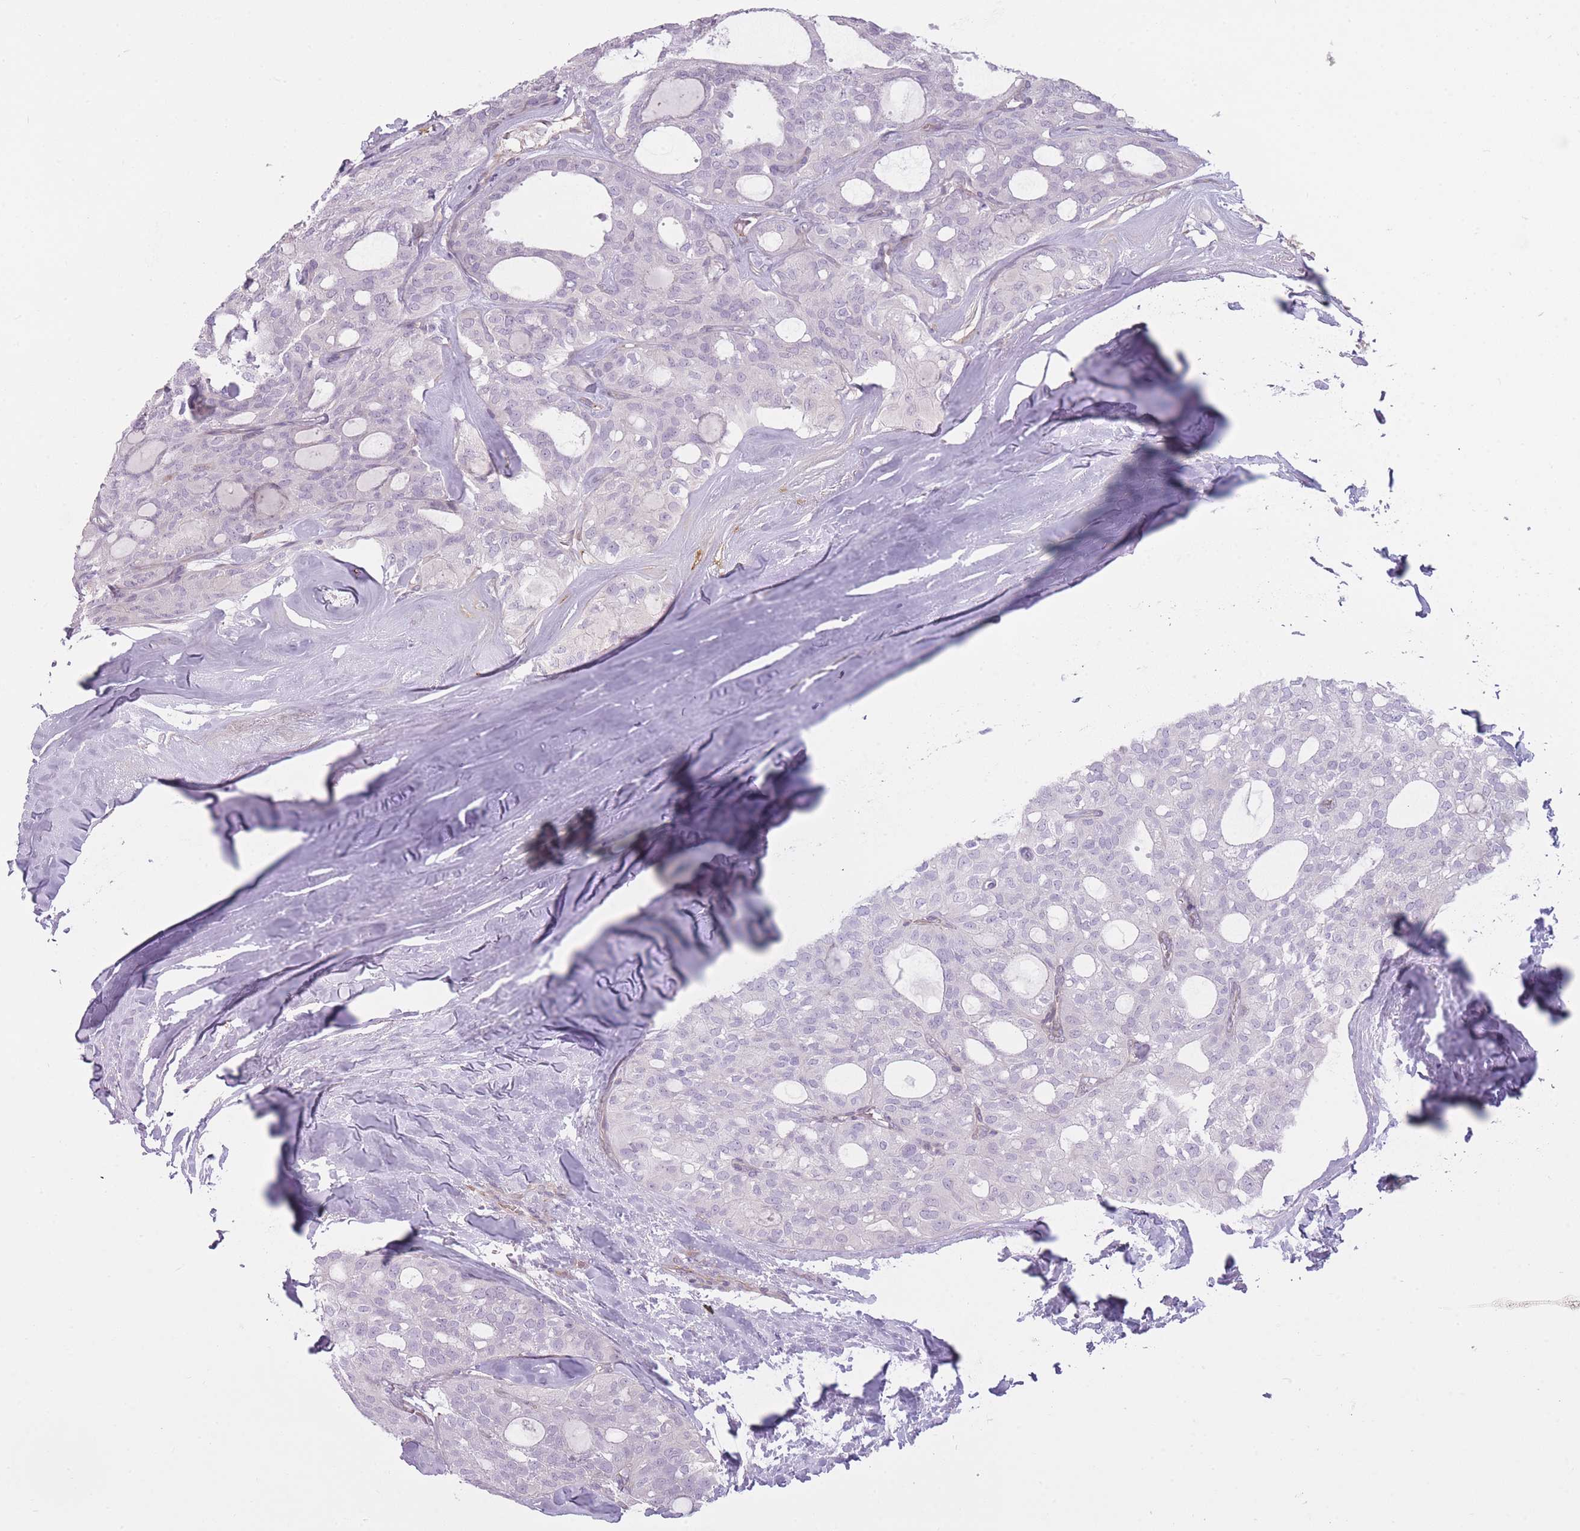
{"staining": {"intensity": "negative", "quantity": "none", "location": "none"}, "tissue": "thyroid cancer", "cell_type": "Tumor cells", "image_type": "cancer", "snomed": [{"axis": "morphology", "description": "Follicular adenoma carcinoma, NOS"}, {"axis": "topography", "description": "Thyroid gland"}], "caption": "Immunohistochemistry (IHC) of thyroid cancer shows no expression in tumor cells. (Stains: DAB (3,3'-diaminobenzidine) immunohistochemistry with hematoxylin counter stain, Microscopy: brightfield microscopy at high magnification).", "gene": "PGRMC2", "patient": {"sex": "male", "age": 75}}